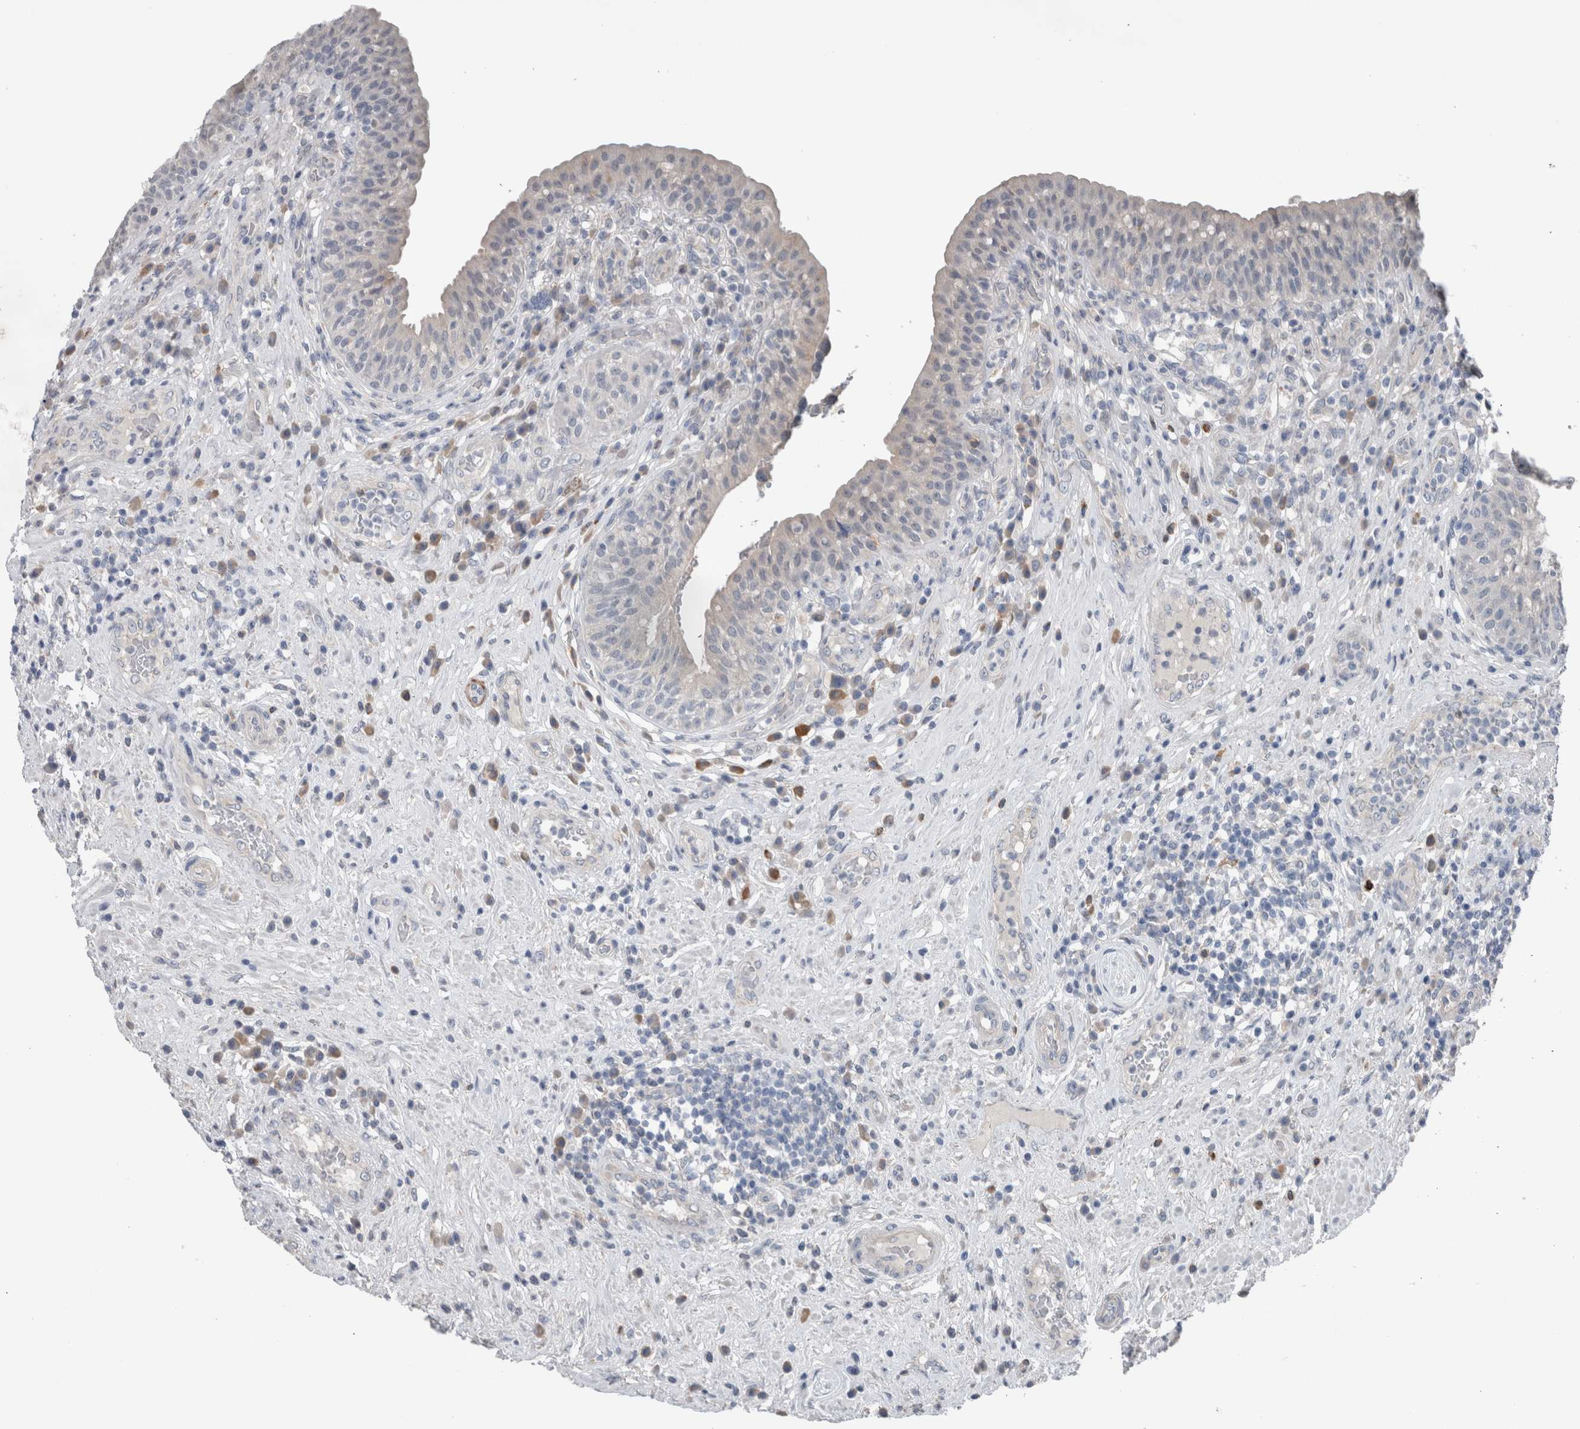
{"staining": {"intensity": "negative", "quantity": "none", "location": "none"}, "tissue": "urinary bladder", "cell_type": "Urothelial cells", "image_type": "normal", "snomed": [{"axis": "morphology", "description": "Normal tissue, NOS"}, {"axis": "topography", "description": "Urinary bladder"}], "caption": "Protein analysis of benign urinary bladder exhibits no significant positivity in urothelial cells.", "gene": "CRNN", "patient": {"sex": "female", "age": 62}}